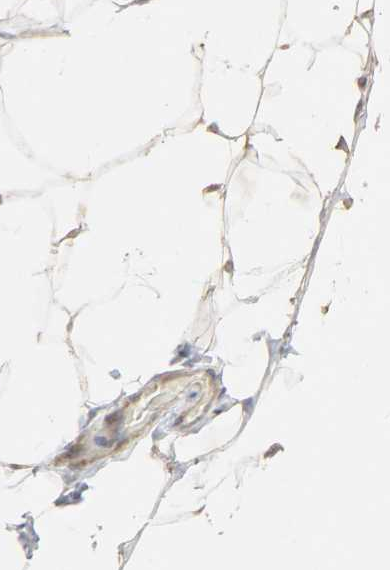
{"staining": {"intensity": "weak", "quantity": ">75%", "location": "cytoplasmic/membranous"}, "tissue": "adipose tissue", "cell_type": "Adipocytes", "image_type": "normal", "snomed": [{"axis": "morphology", "description": "Normal tissue, NOS"}, {"axis": "topography", "description": "Soft tissue"}], "caption": "Protein expression by IHC reveals weak cytoplasmic/membranous positivity in about >75% of adipocytes in normal adipose tissue.", "gene": "CDK6", "patient": {"sex": "male", "age": 26}}